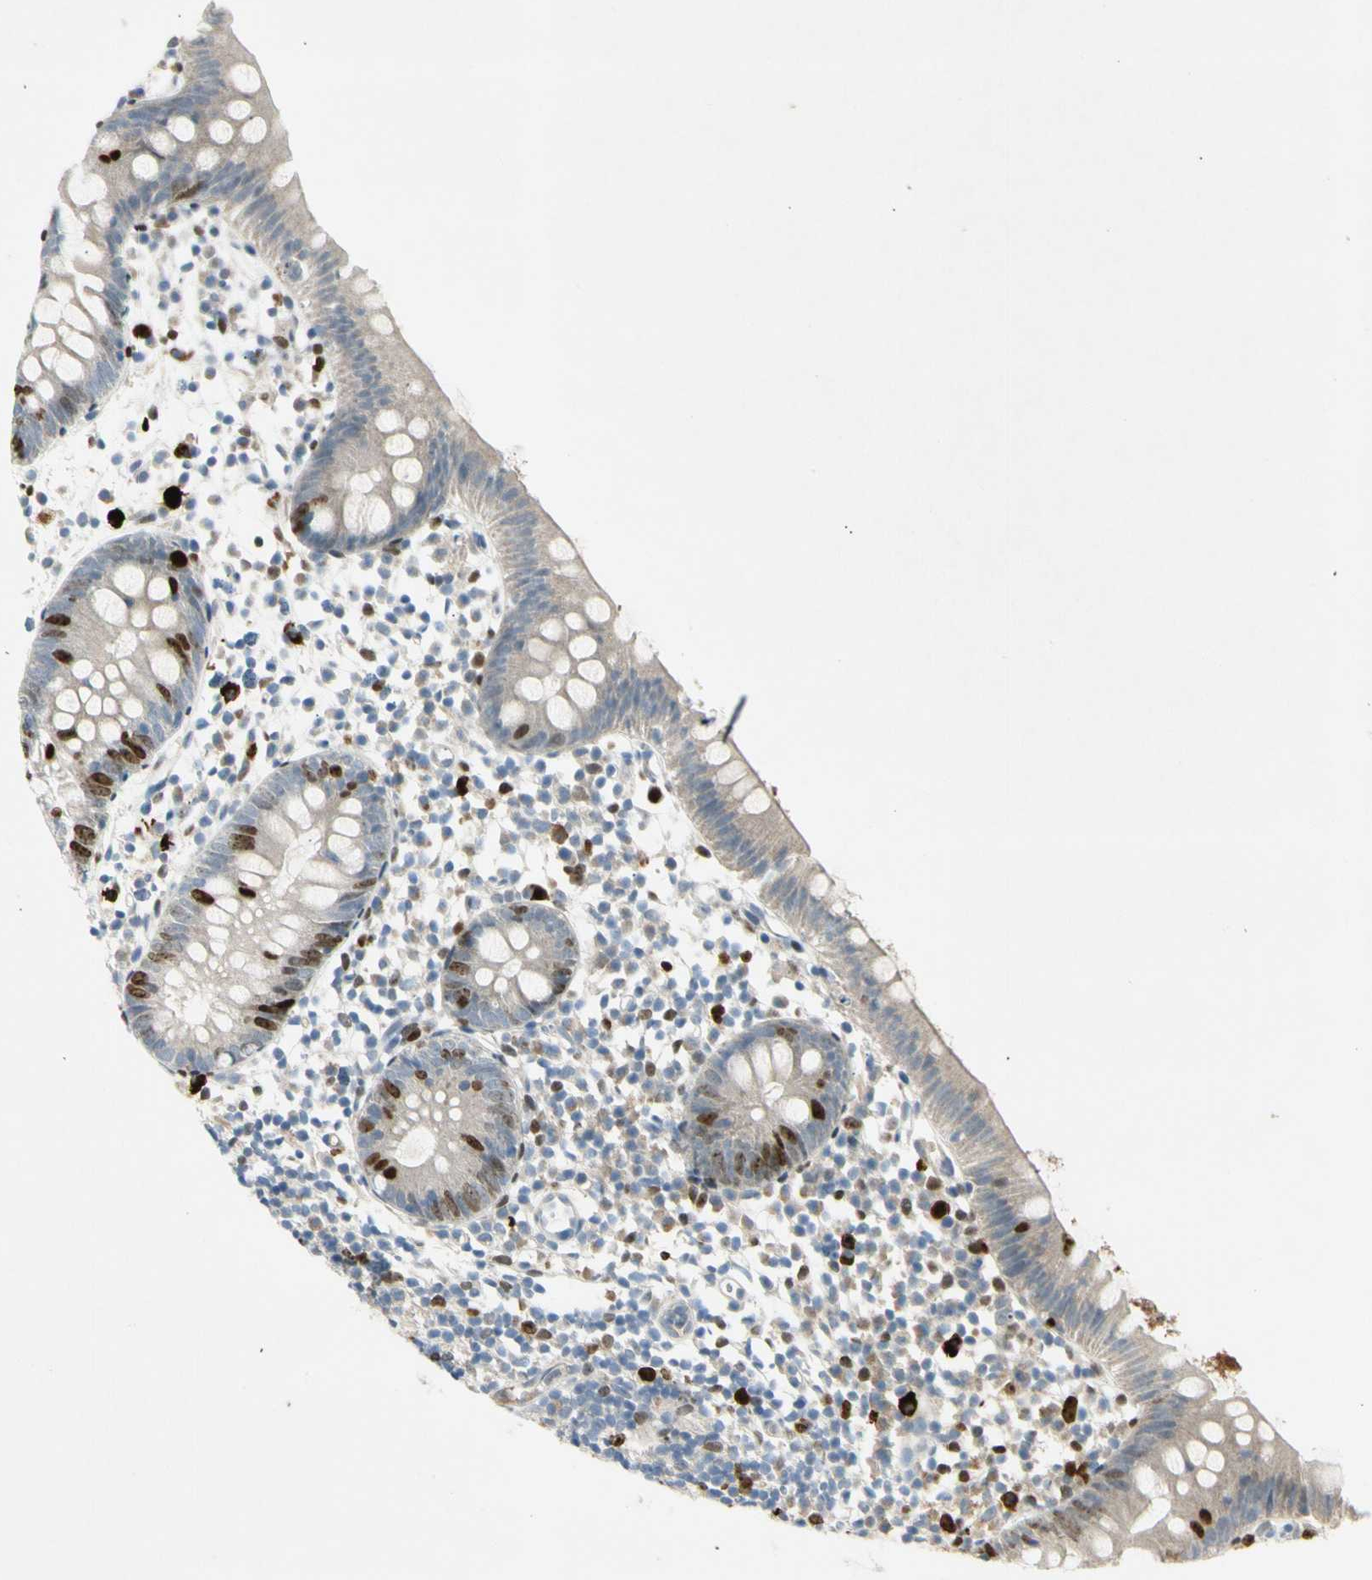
{"staining": {"intensity": "strong", "quantity": "<25%", "location": "nuclear"}, "tissue": "appendix", "cell_type": "Glandular cells", "image_type": "normal", "snomed": [{"axis": "morphology", "description": "Normal tissue, NOS"}, {"axis": "topography", "description": "Appendix"}], "caption": "Immunohistochemistry image of unremarkable appendix stained for a protein (brown), which exhibits medium levels of strong nuclear staining in about <25% of glandular cells.", "gene": "PITX1", "patient": {"sex": "female", "age": 20}}